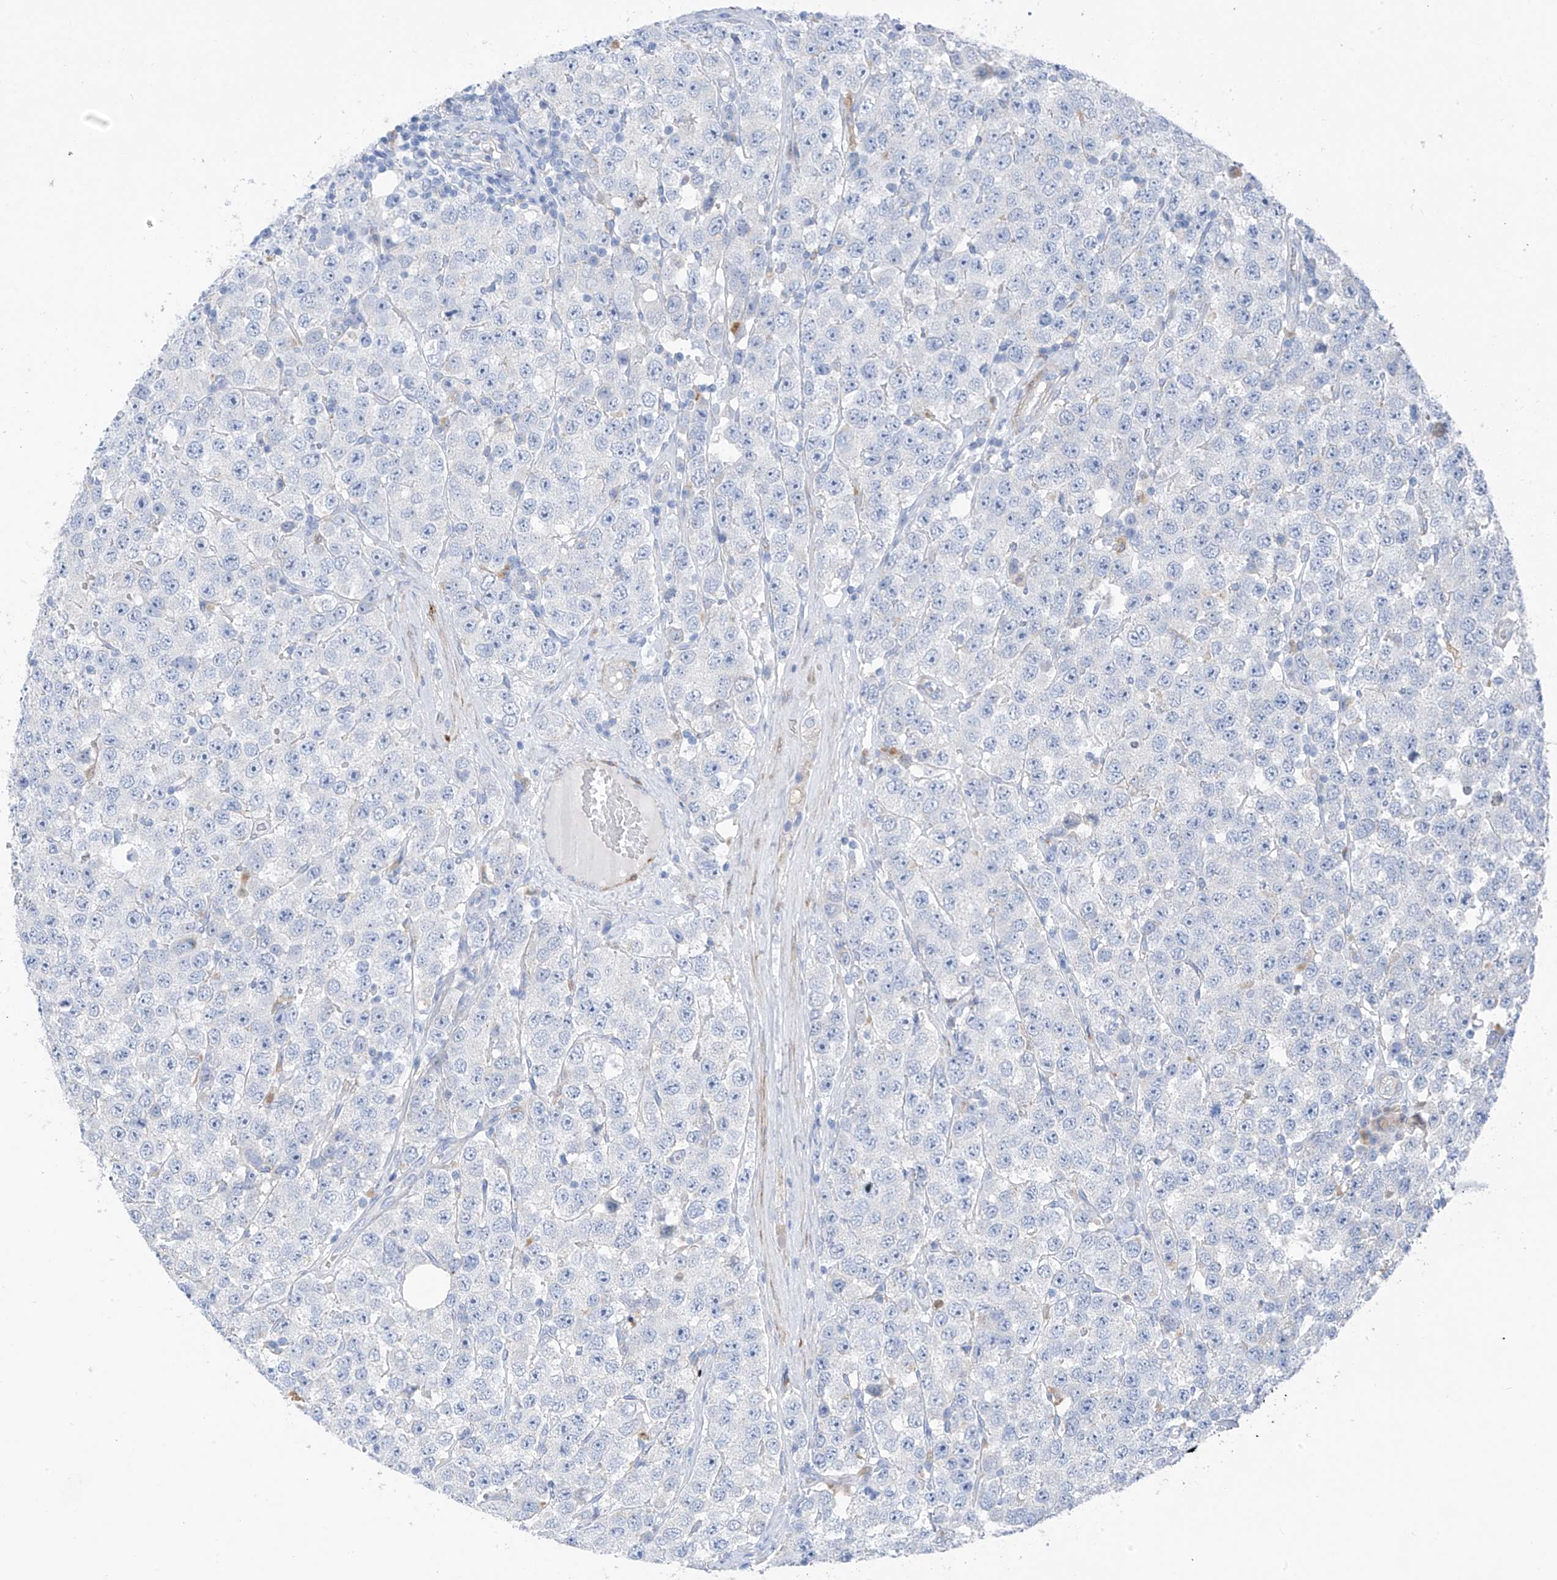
{"staining": {"intensity": "negative", "quantity": "none", "location": "none"}, "tissue": "testis cancer", "cell_type": "Tumor cells", "image_type": "cancer", "snomed": [{"axis": "morphology", "description": "Seminoma, NOS"}, {"axis": "topography", "description": "Testis"}], "caption": "A photomicrograph of human testis seminoma is negative for staining in tumor cells.", "gene": "GLMP", "patient": {"sex": "male", "age": 28}}